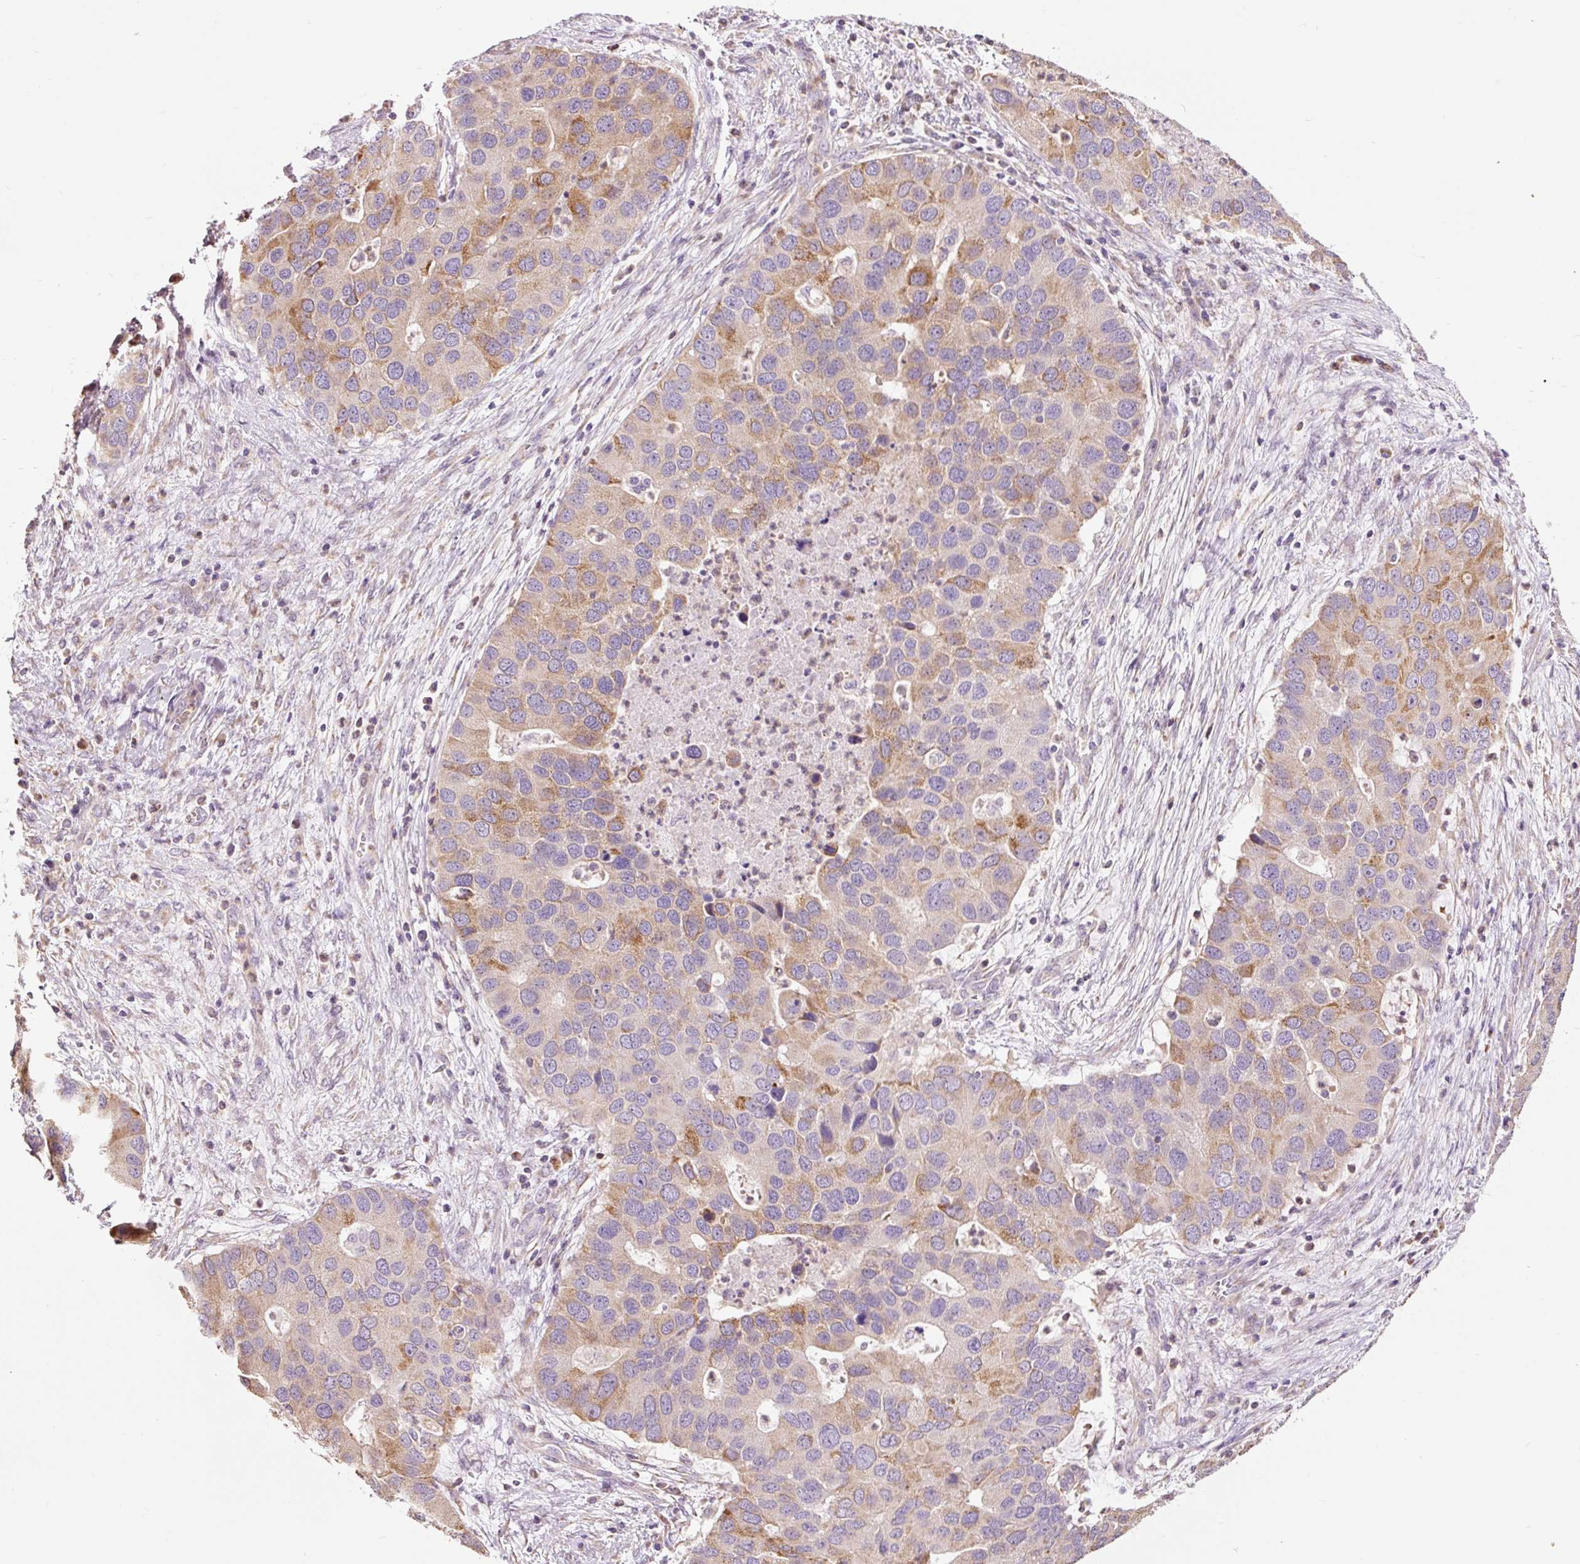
{"staining": {"intensity": "moderate", "quantity": "25%-75%", "location": "cytoplasmic/membranous"}, "tissue": "lung cancer", "cell_type": "Tumor cells", "image_type": "cancer", "snomed": [{"axis": "morphology", "description": "Aneuploidy"}, {"axis": "morphology", "description": "Adenocarcinoma, NOS"}, {"axis": "topography", "description": "Lymph node"}, {"axis": "topography", "description": "Lung"}], "caption": "This photomicrograph displays IHC staining of human lung adenocarcinoma, with medium moderate cytoplasmic/membranous positivity in approximately 25%-75% of tumor cells.", "gene": "PRDX5", "patient": {"sex": "female", "age": 74}}